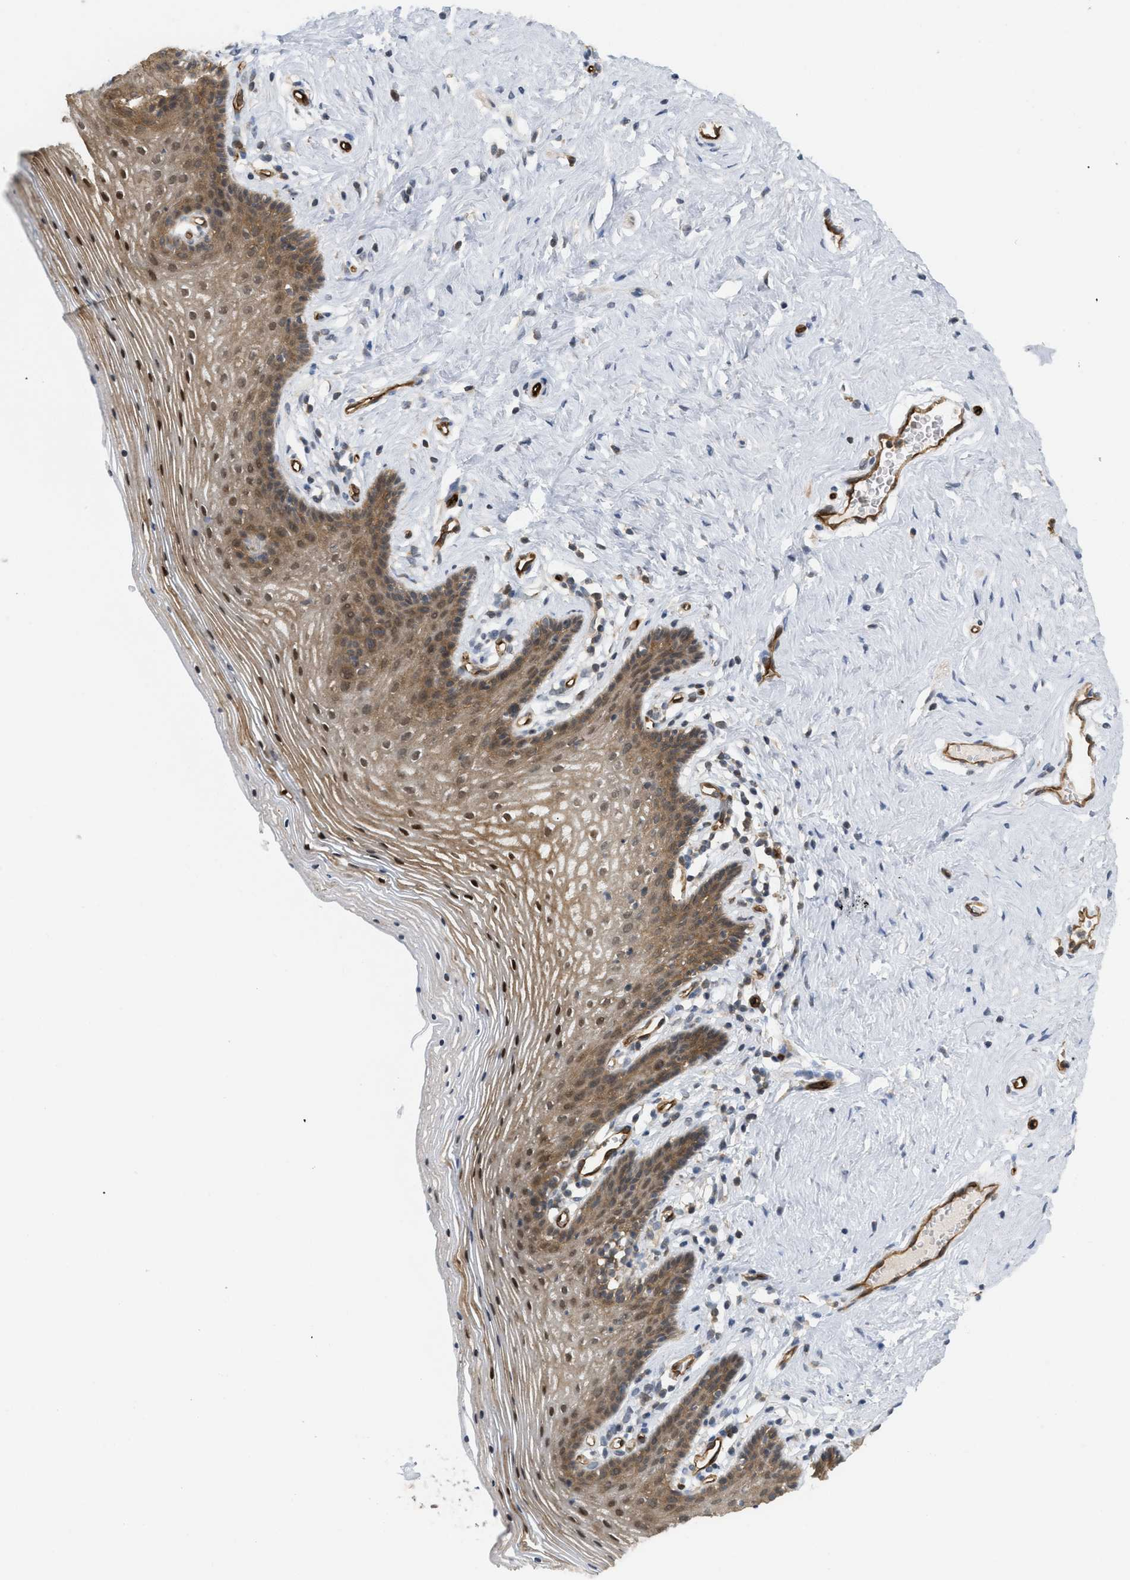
{"staining": {"intensity": "moderate", "quantity": ">75%", "location": "cytoplasmic/membranous,nuclear"}, "tissue": "vagina", "cell_type": "Squamous epithelial cells", "image_type": "normal", "snomed": [{"axis": "morphology", "description": "Normal tissue, NOS"}, {"axis": "topography", "description": "Vagina"}], "caption": "An image of human vagina stained for a protein demonstrates moderate cytoplasmic/membranous,nuclear brown staining in squamous epithelial cells.", "gene": "PALMD", "patient": {"sex": "female", "age": 32}}